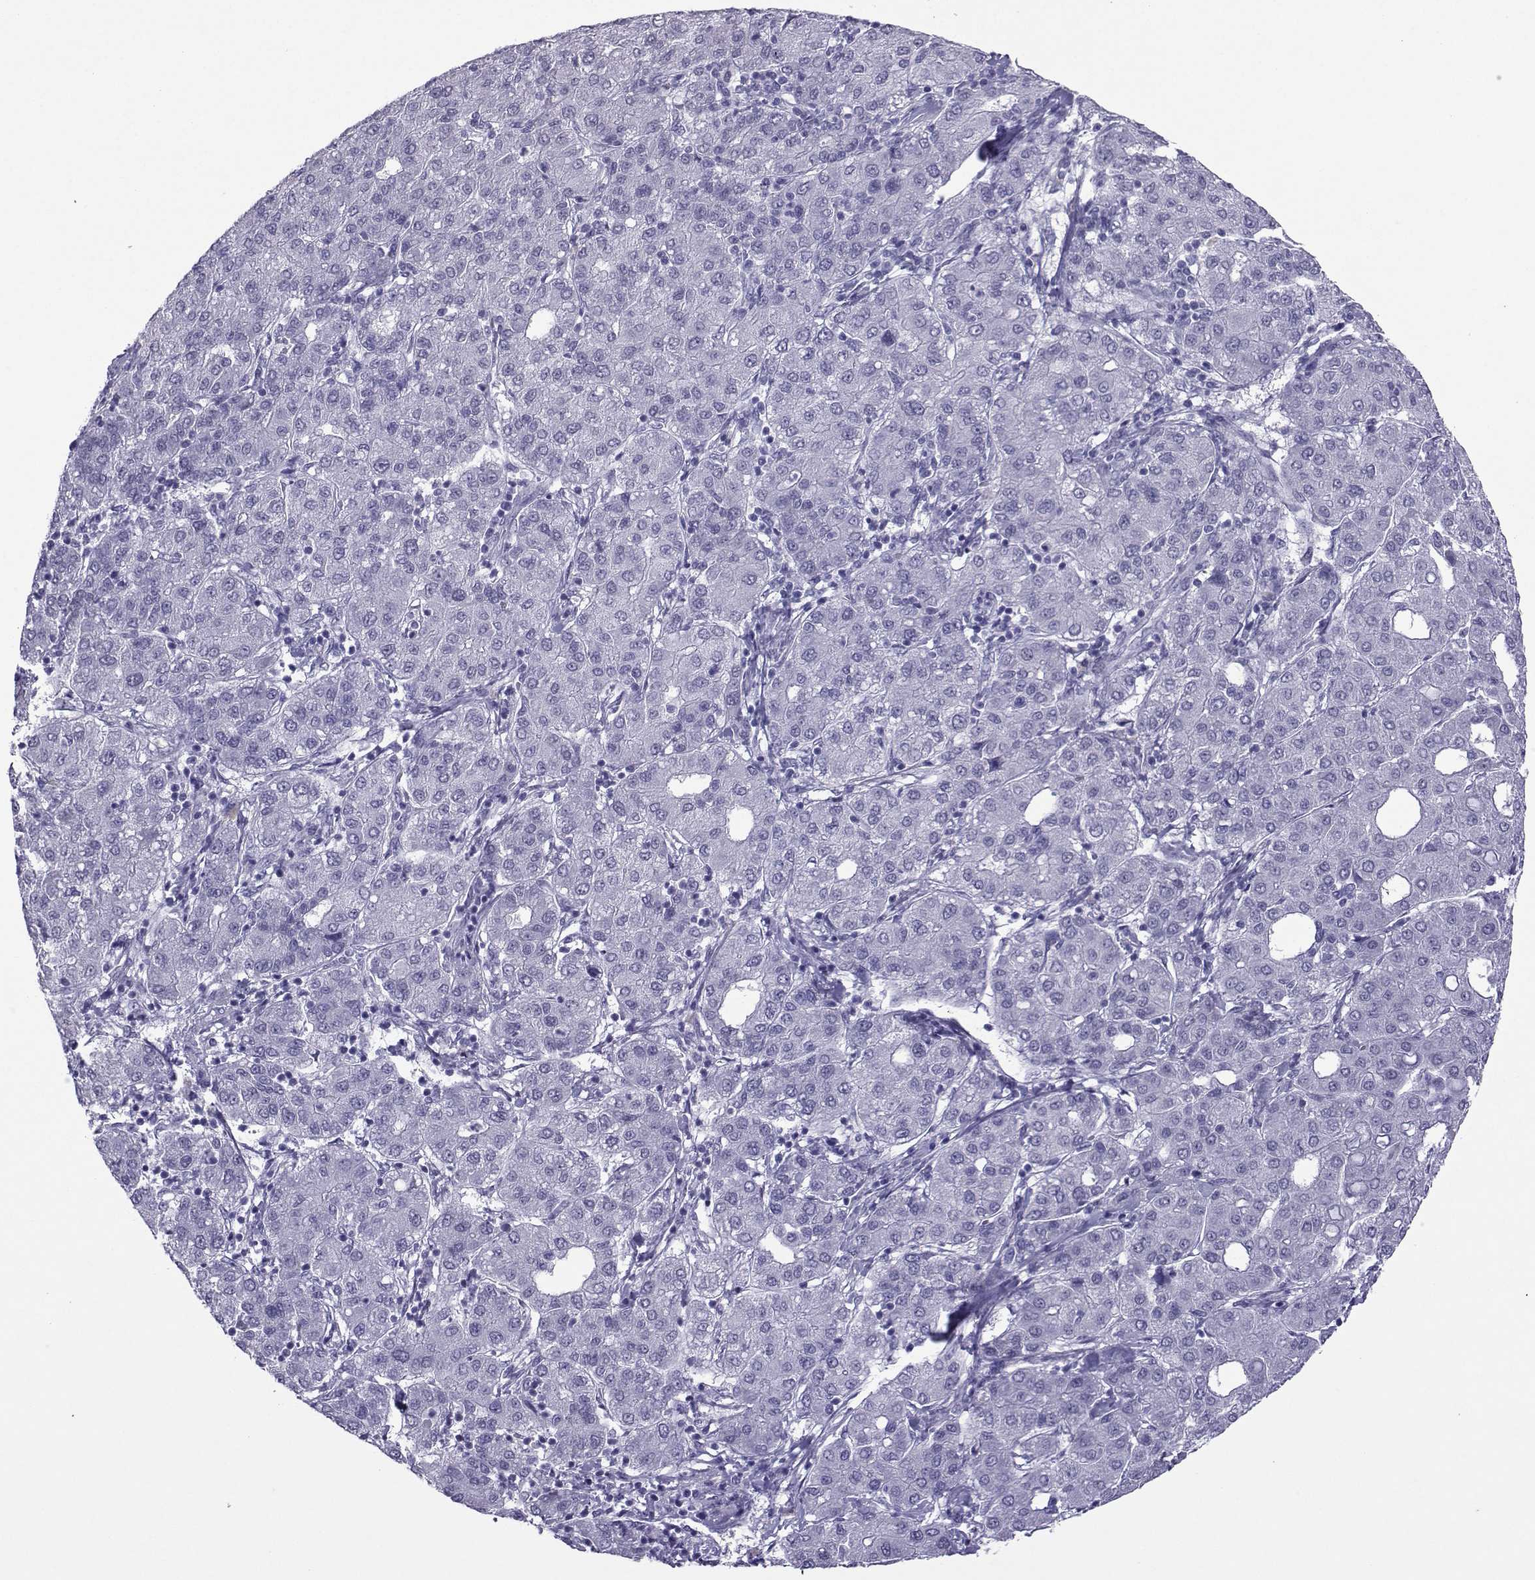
{"staining": {"intensity": "negative", "quantity": "none", "location": "none"}, "tissue": "liver cancer", "cell_type": "Tumor cells", "image_type": "cancer", "snomed": [{"axis": "morphology", "description": "Carcinoma, Hepatocellular, NOS"}, {"axis": "topography", "description": "Liver"}], "caption": "There is no significant expression in tumor cells of liver hepatocellular carcinoma. (Immunohistochemistry, brightfield microscopy, high magnification).", "gene": "LORICRIN", "patient": {"sex": "male", "age": 65}}